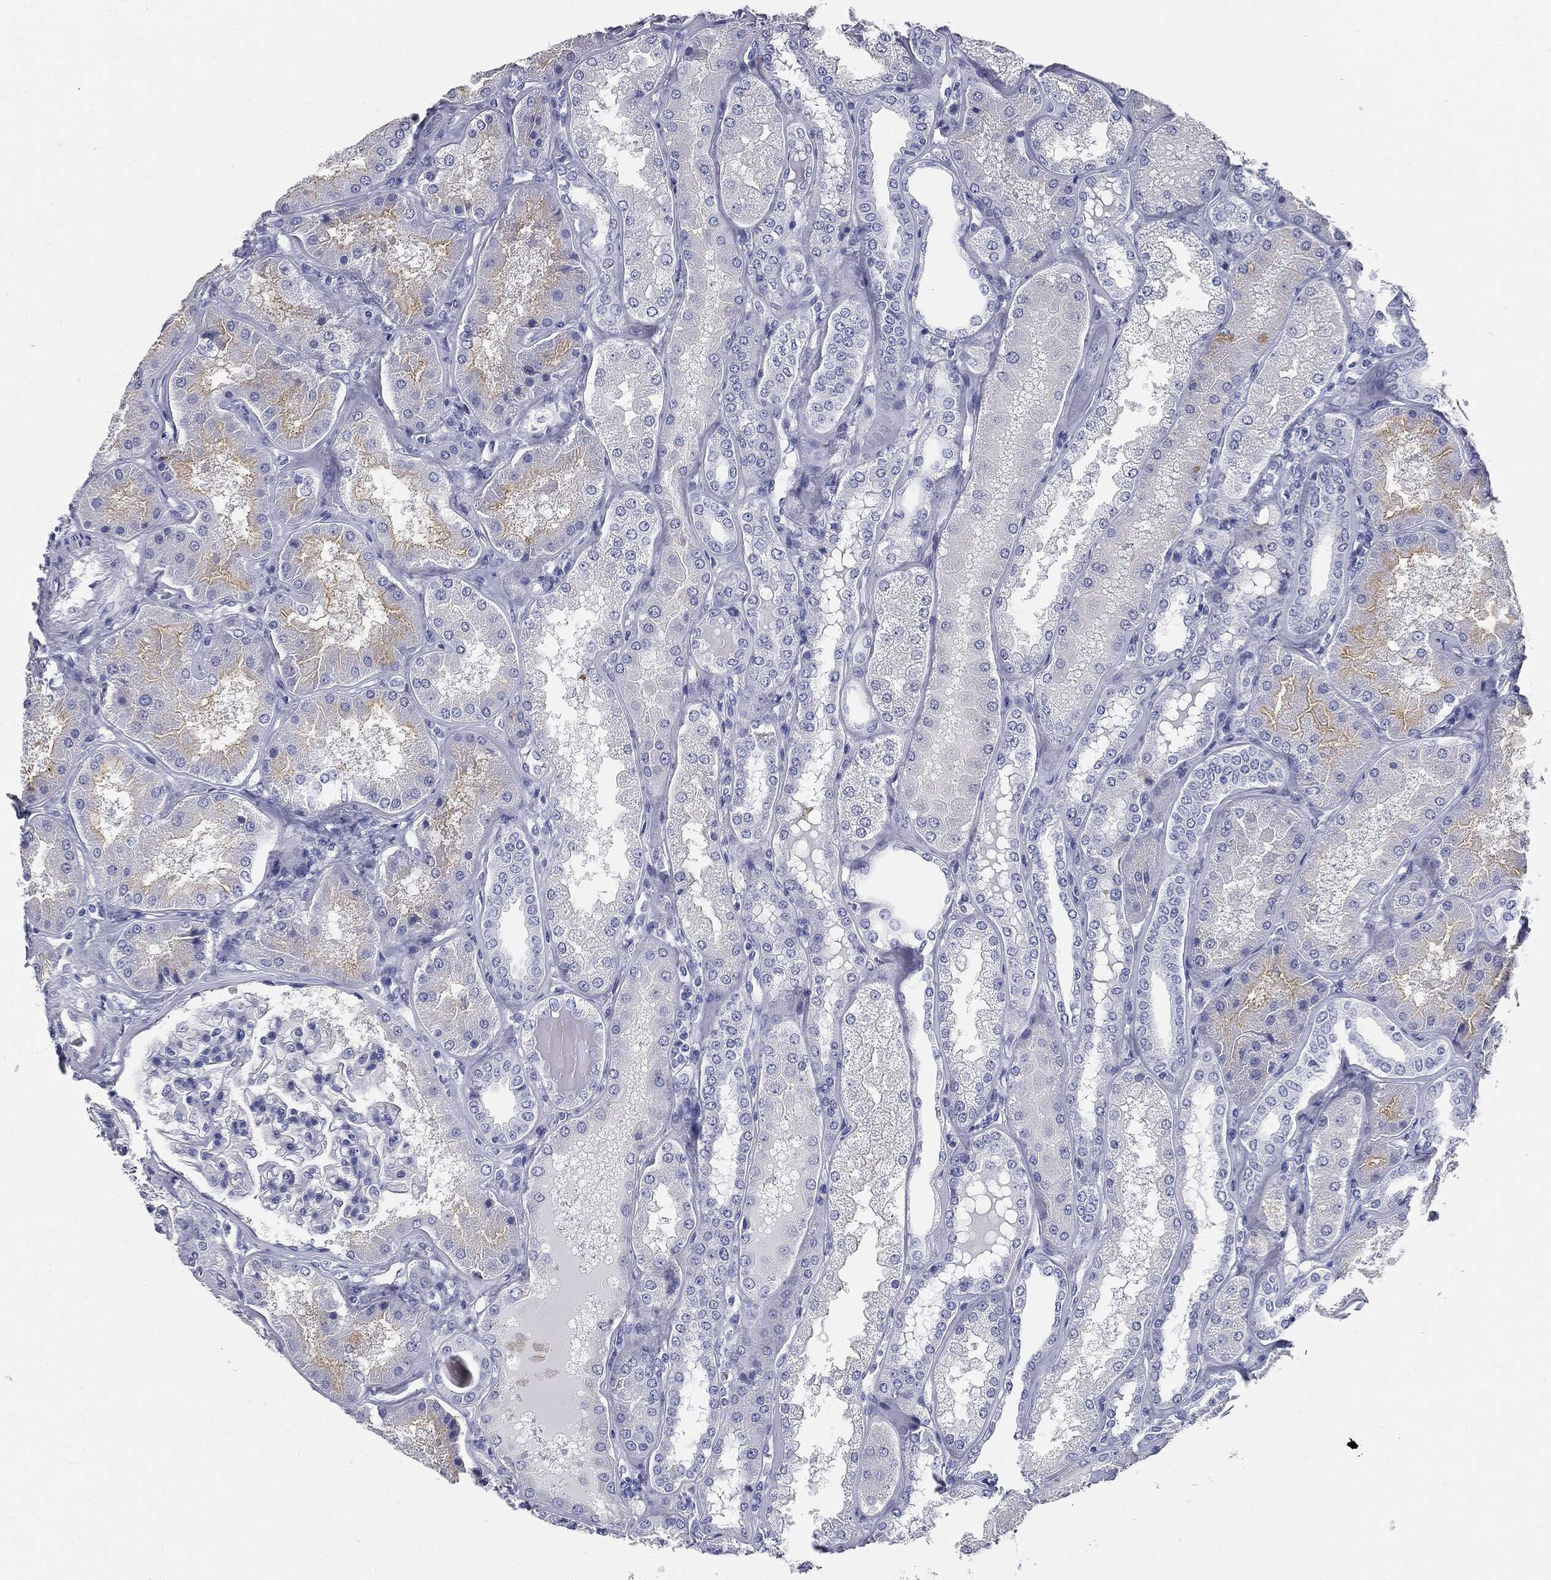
{"staining": {"intensity": "negative", "quantity": "none", "location": "none"}, "tissue": "kidney", "cell_type": "Cells in glomeruli", "image_type": "normal", "snomed": [{"axis": "morphology", "description": "Normal tissue, NOS"}, {"axis": "topography", "description": "Kidney"}], "caption": "A micrograph of human kidney is negative for staining in cells in glomeruli. (Brightfield microscopy of DAB (3,3'-diaminobenzidine) IHC at high magnification).", "gene": "CUZD1", "patient": {"sex": "female", "age": 56}}